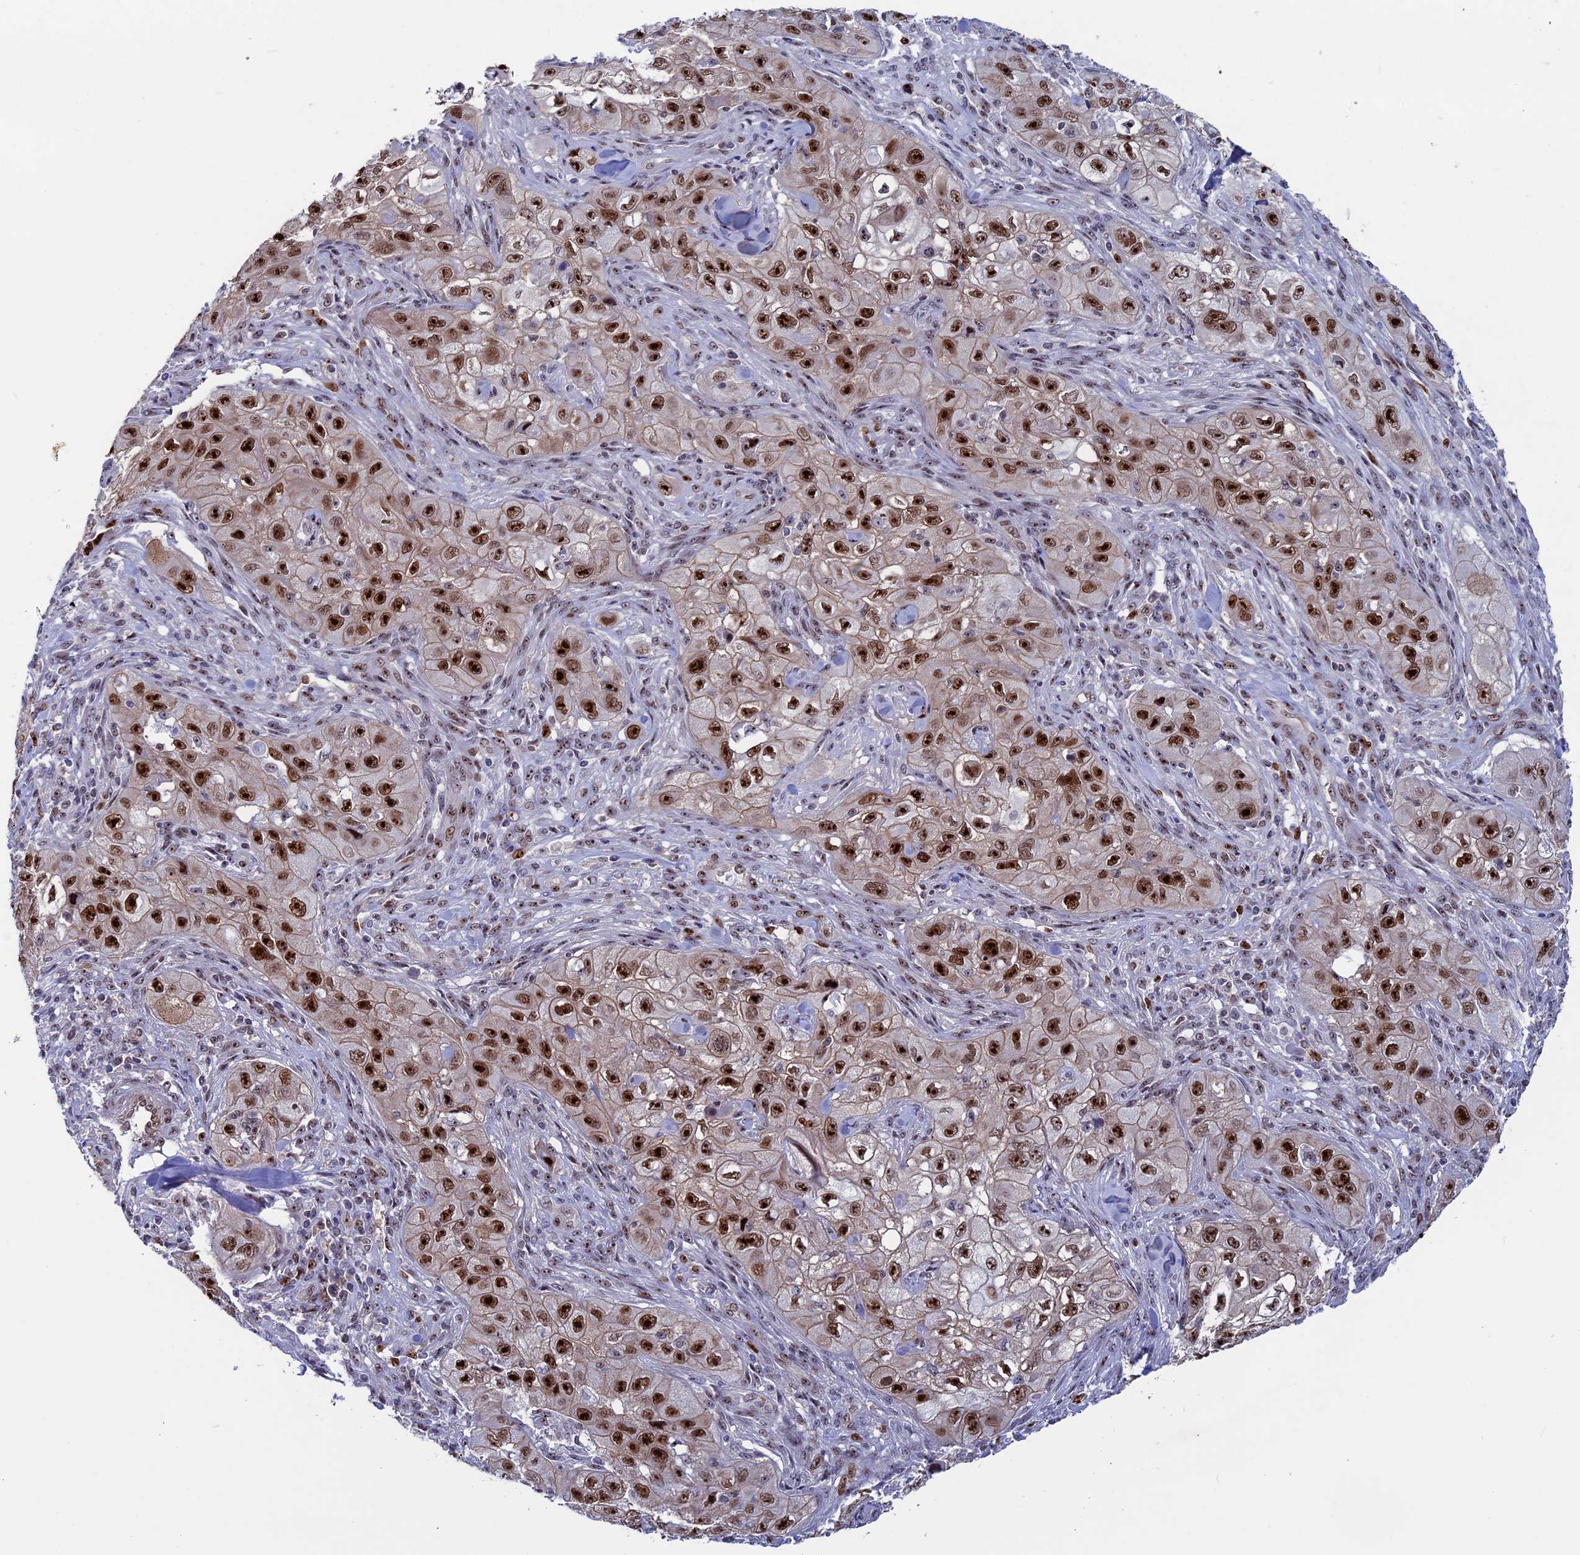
{"staining": {"intensity": "moderate", "quantity": ">75%", "location": "nuclear"}, "tissue": "skin cancer", "cell_type": "Tumor cells", "image_type": "cancer", "snomed": [{"axis": "morphology", "description": "Squamous cell carcinoma, NOS"}, {"axis": "topography", "description": "Skin"}, {"axis": "topography", "description": "Subcutis"}], "caption": "This image demonstrates immunohistochemistry staining of human skin squamous cell carcinoma, with medium moderate nuclear positivity in approximately >75% of tumor cells.", "gene": "CCDC86", "patient": {"sex": "male", "age": 73}}